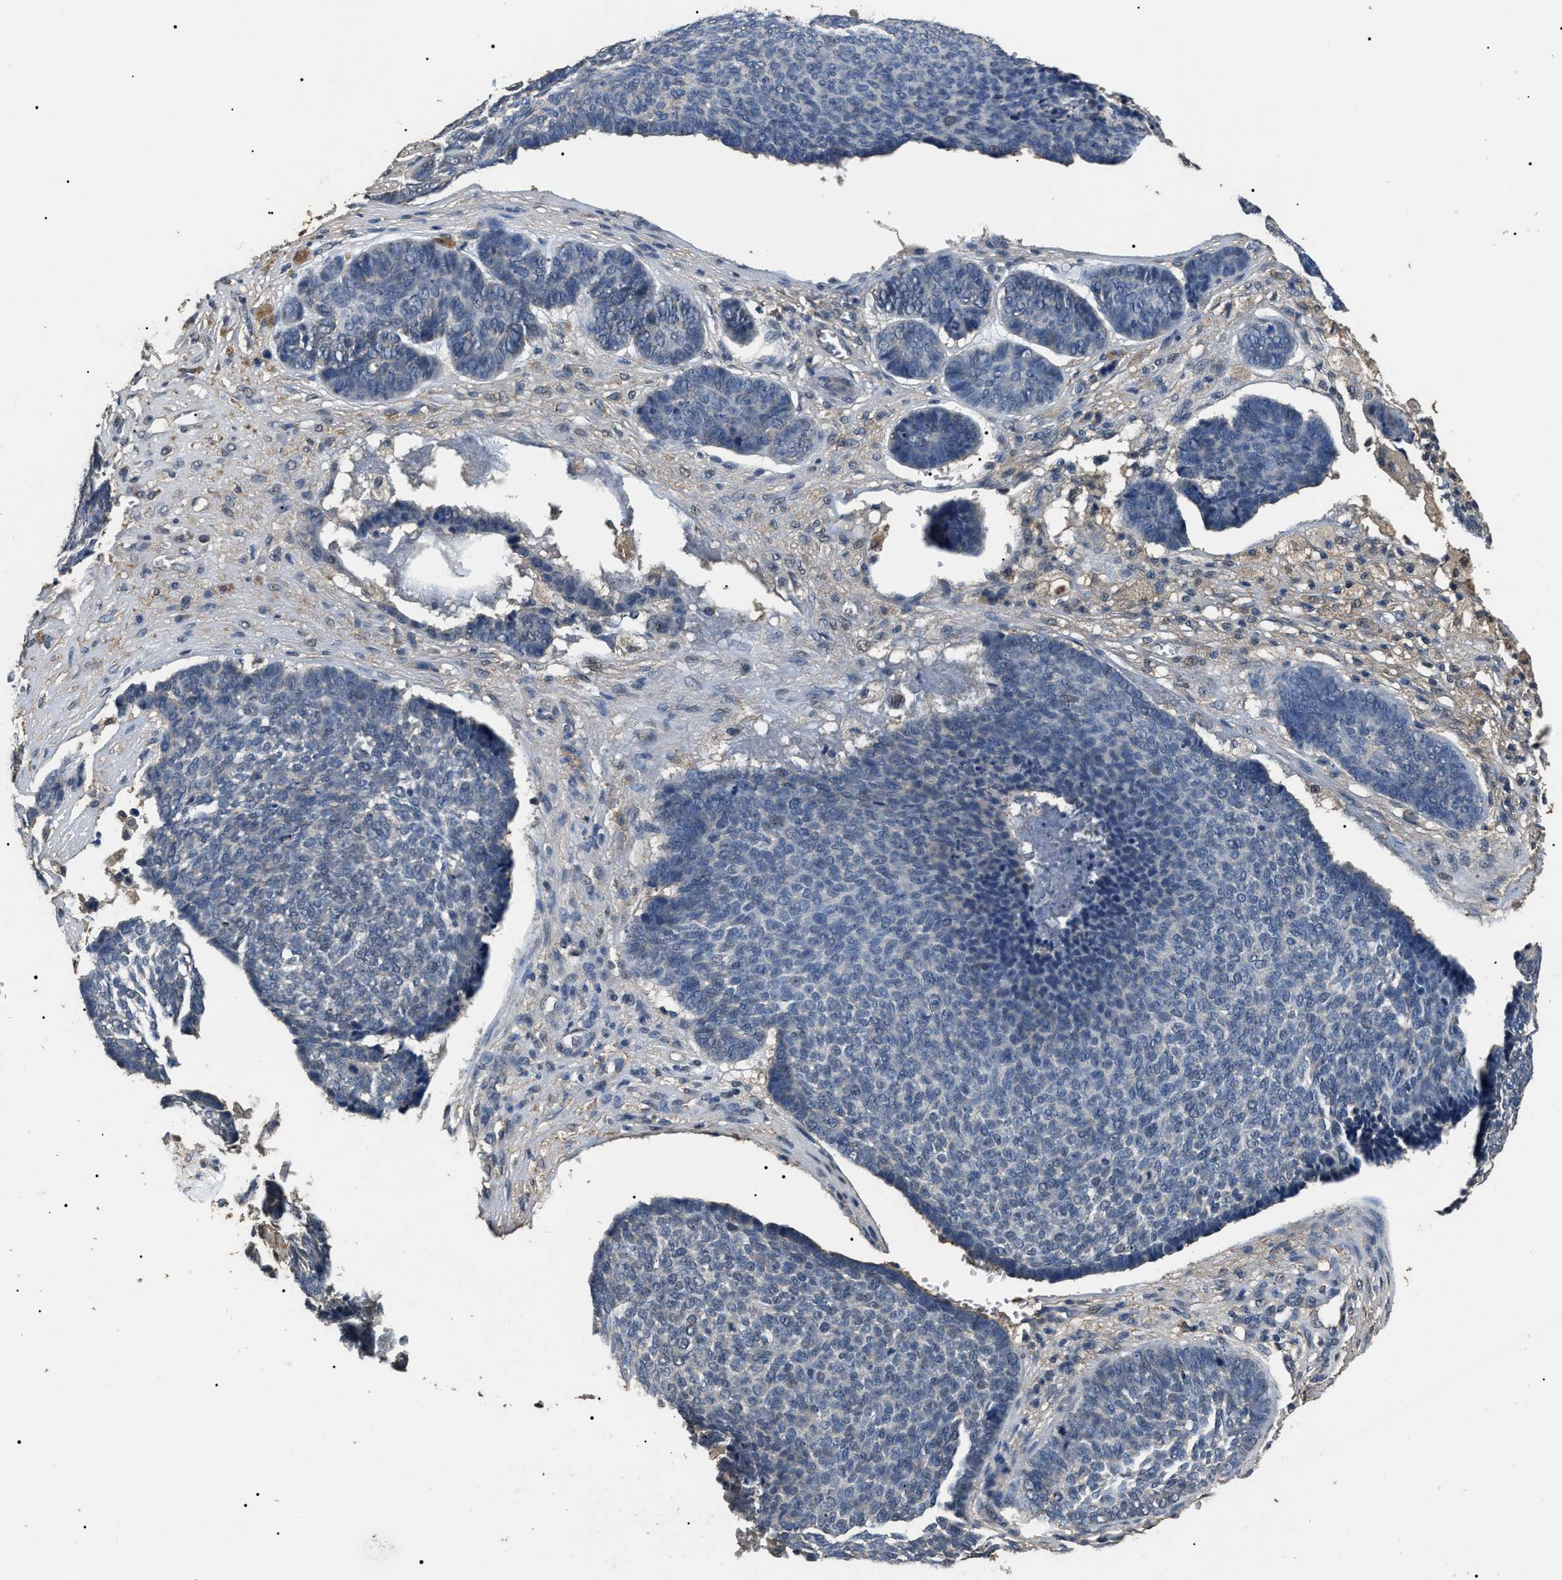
{"staining": {"intensity": "negative", "quantity": "none", "location": "none"}, "tissue": "skin cancer", "cell_type": "Tumor cells", "image_type": "cancer", "snomed": [{"axis": "morphology", "description": "Basal cell carcinoma"}, {"axis": "topography", "description": "Skin"}], "caption": "High magnification brightfield microscopy of basal cell carcinoma (skin) stained with DAB (brown) and counterstained with hematoxylin (blue): tumor cells show no significant staining. (IHC, brightfield microscopy, high magnification).", "gene": "PSMD8", "patient": {"sex": "male", "age": 84}}